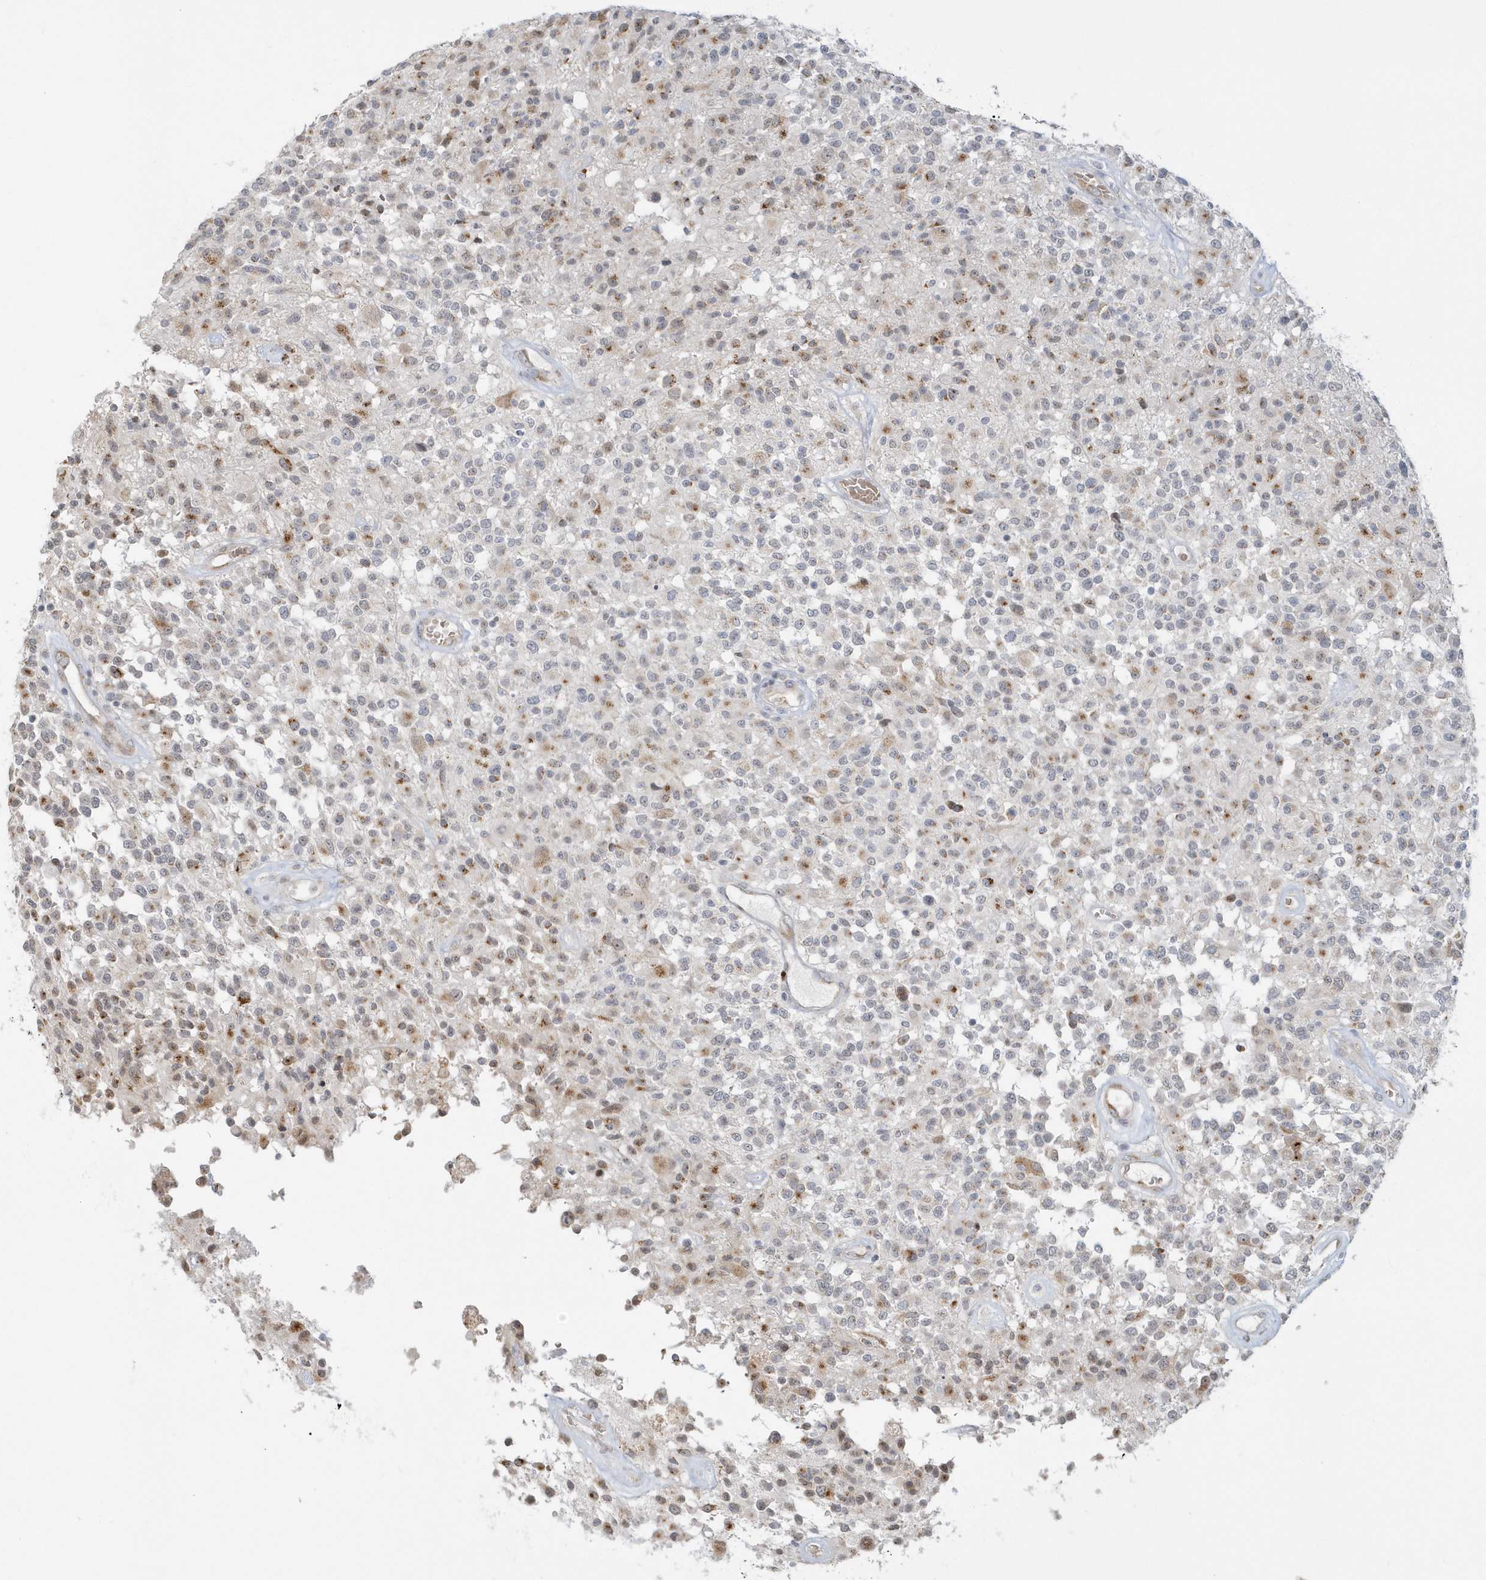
{"staining": {"intensity": "moderate", "quantity": "<25%", "location": "cytoplasmic/membranous"}, "tissue": "glioma", "cell_type": "Tumor cells", "image_type": "cancer", "snomed": [{"axis": "morphology", "description": "Glioma, malignant, High grade"}, {"axis": "morphology", "description": "Glioblastoma, NOS"}, {"axis": "topography", "description": "Brain"}], "caption": "Protein staining shows moderate cytoplasmic/membranous staining in about <25% of tumor cells in malignant glioma (high-grade).", "gene": "DHFR", "patient": {"sex": "male", "age": 60}}